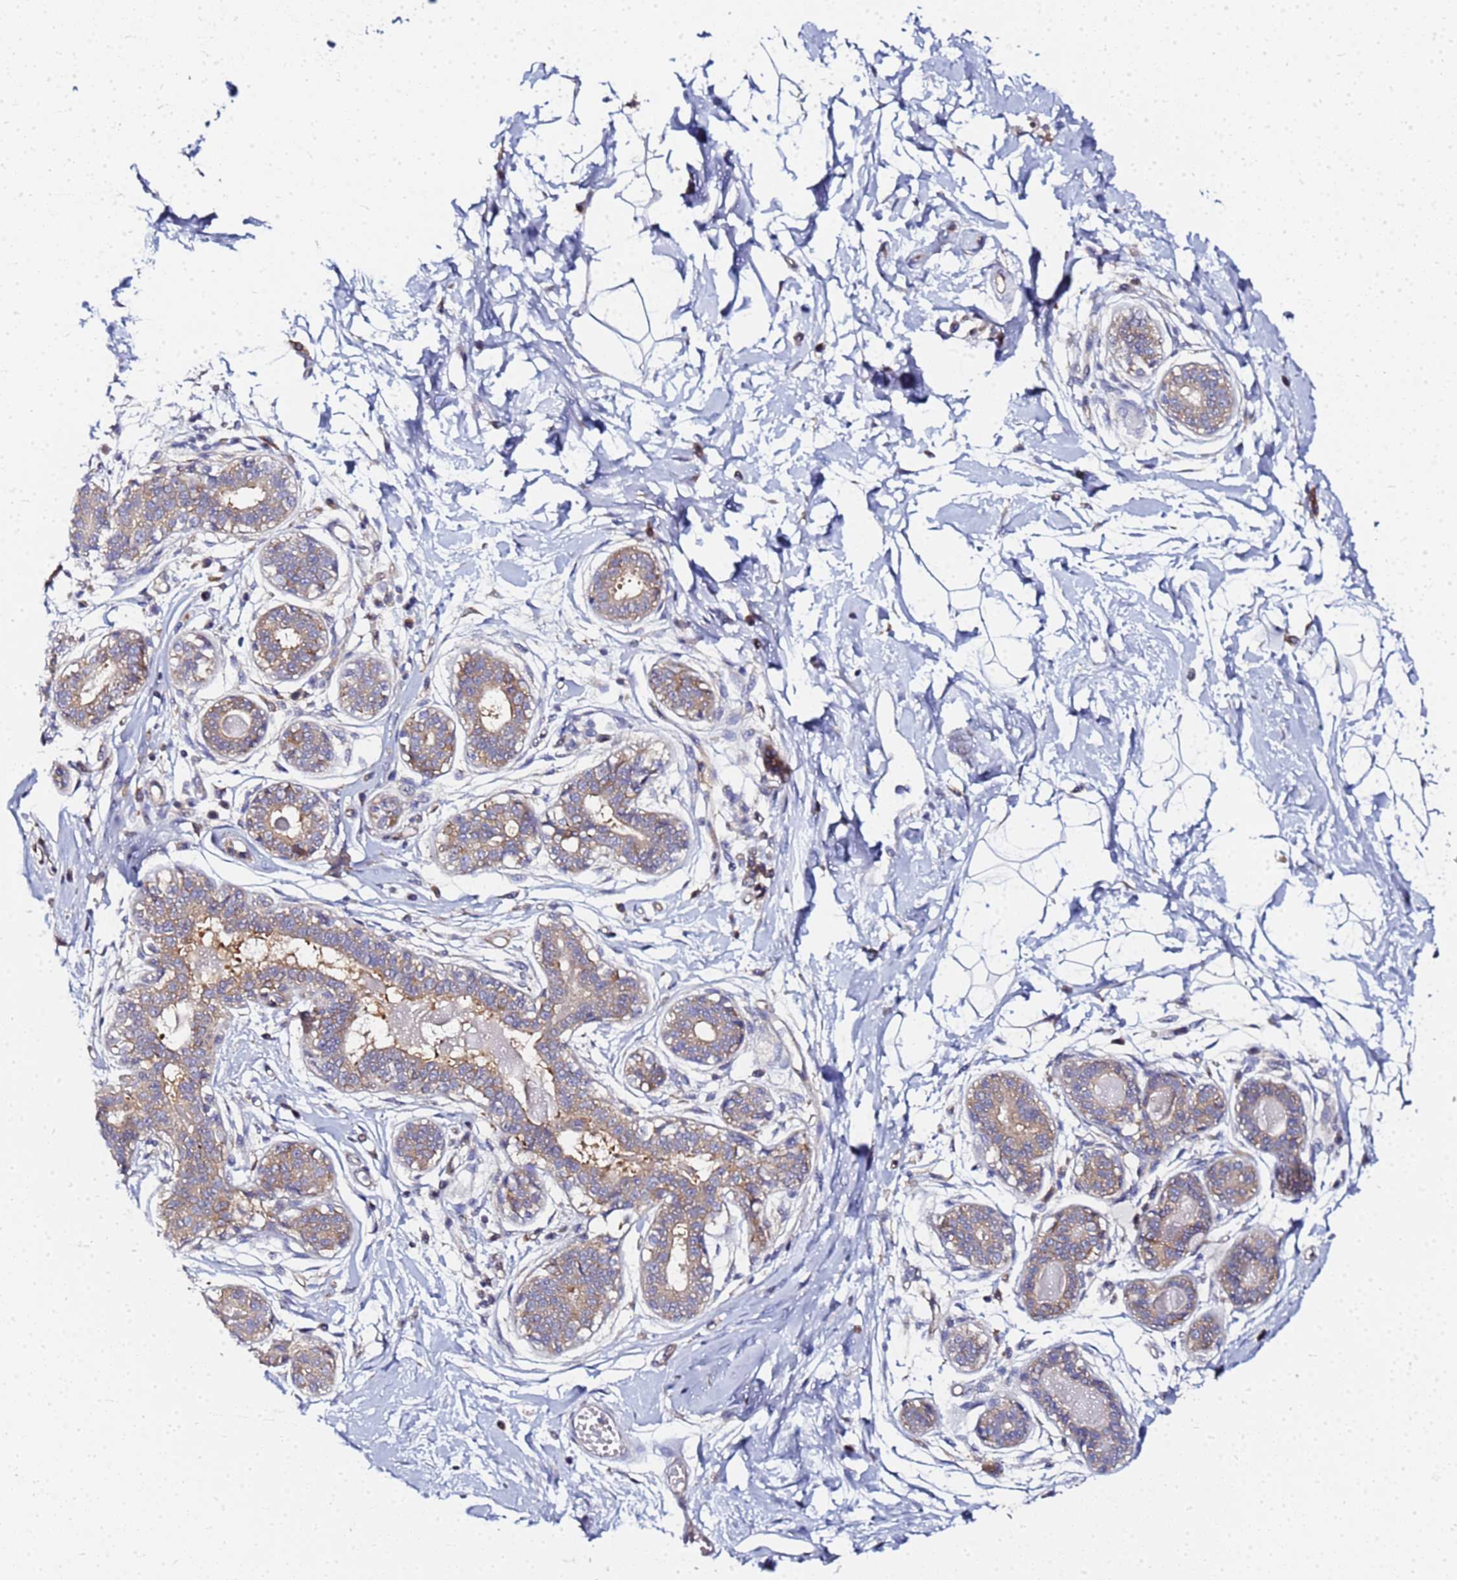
{"staining": {"intensity": "negative", "quantity": "none", "location": "none"}, "tissue": "breast", "cell_type": "Adipocytes", "image_type": "normal", "snomed": [{"axis": "morphology", "description": "Normal tissue, NOS"}, {"axis": "topography", "description": "Breast"}], "caption": "This is a histopathology image of immunohistochemistry (IHC) staining of benign breast, which shows no positivity in adipocytes. Nuclei are stained in blue.", "gene": "CHM", "patient": {"sex": "female", "age": 45}}